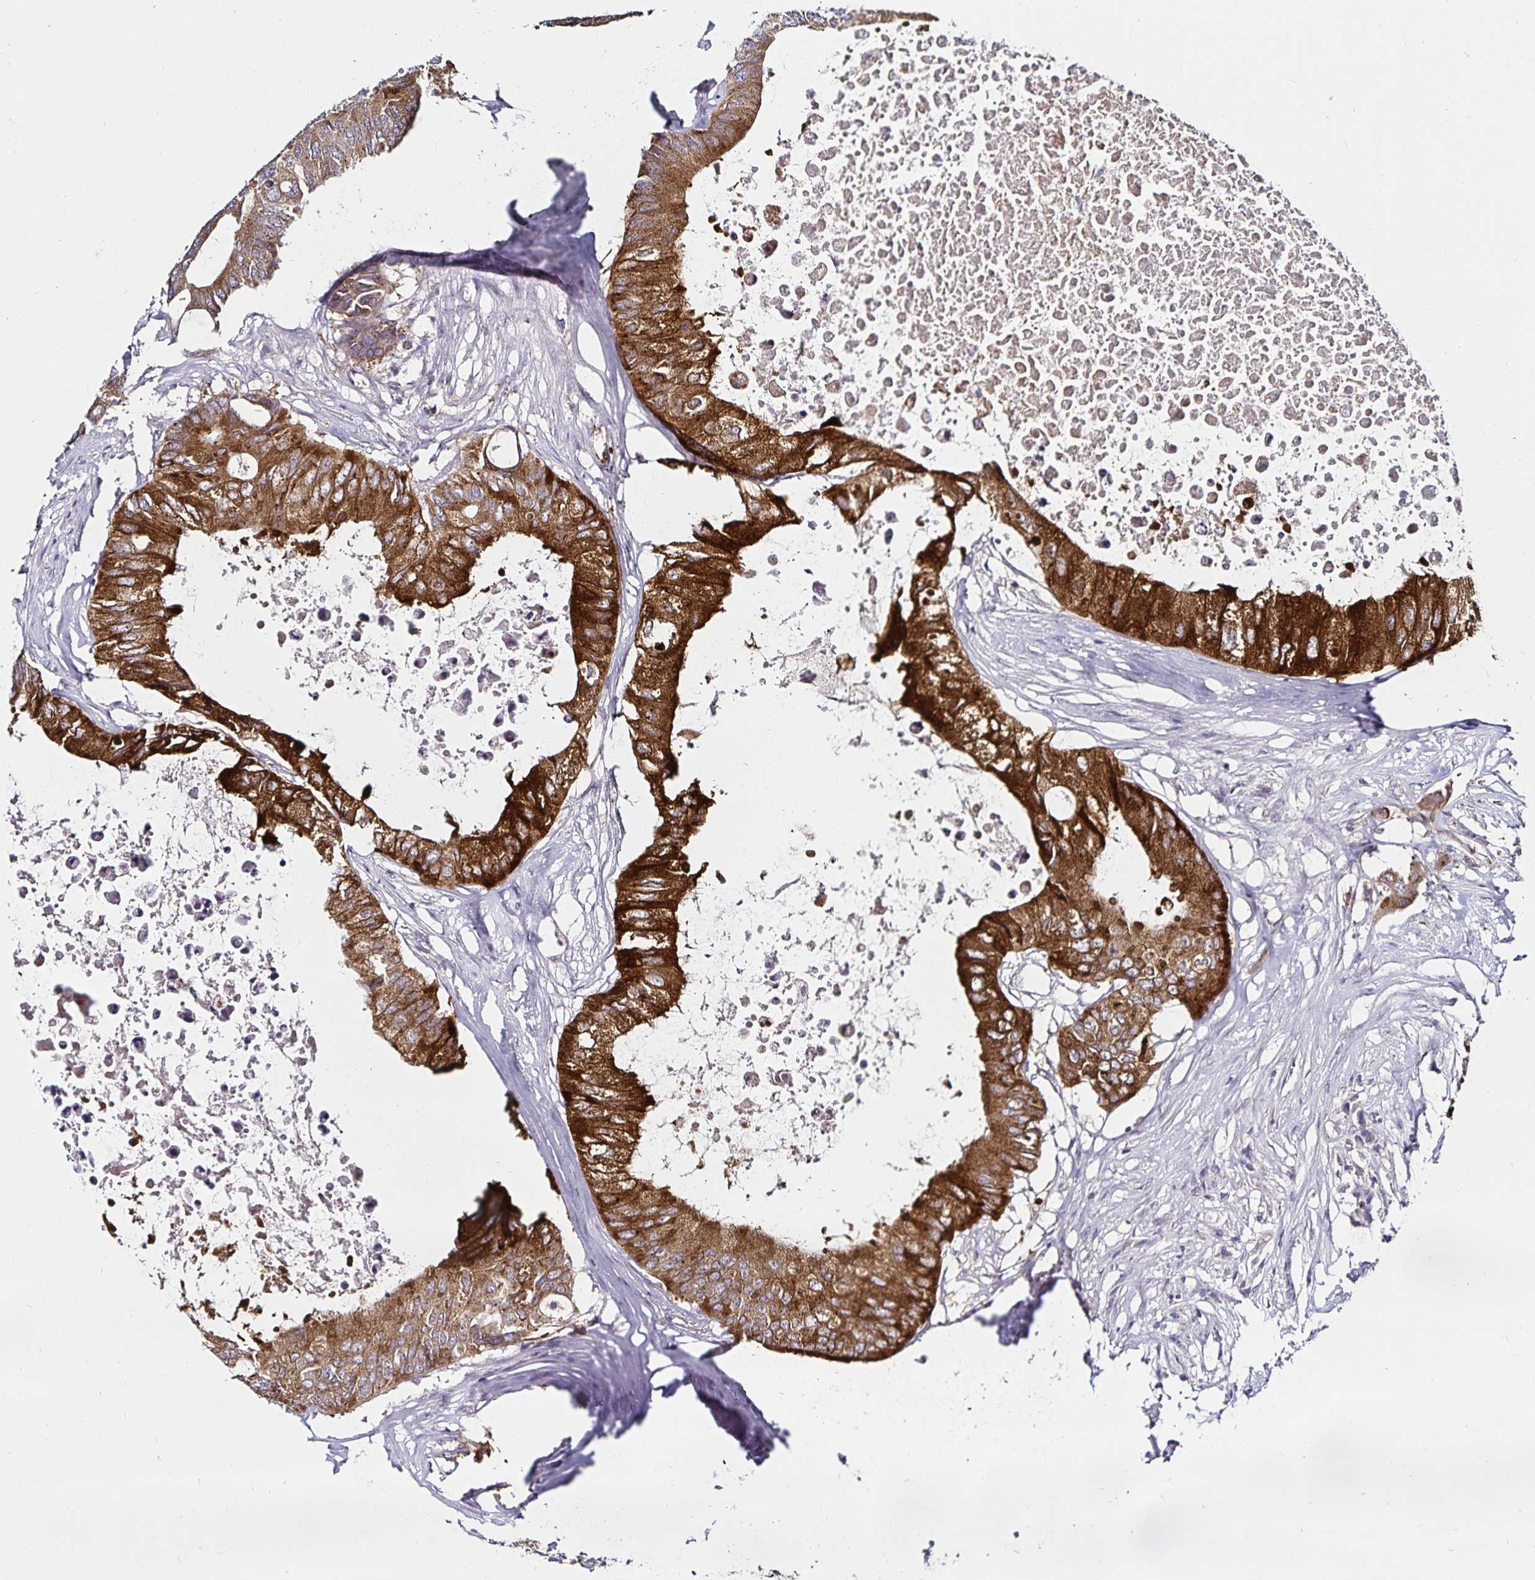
{"staining": {"intensity": "strong", "quantity": ">75%", "location": "cytoplasmic/membranous"}, "tissue": "colorectal cancer", "cell_type": "Tumor cells", "image_type": "cancer", "snomed": [{"axis": "morphology", "description": "Adenocarcinoma, NOS"}, {"axis": "topography", "description": "Colon"}], "caption": "This is an image of immunohistochemistry staining of colorectal cancer (adenocarcinoma), which shows strong positivity in the cytoplasmic/membranous of tumor cells.", "gene": "ACSL5", "patient": {"sex": "male", "age": 71}}